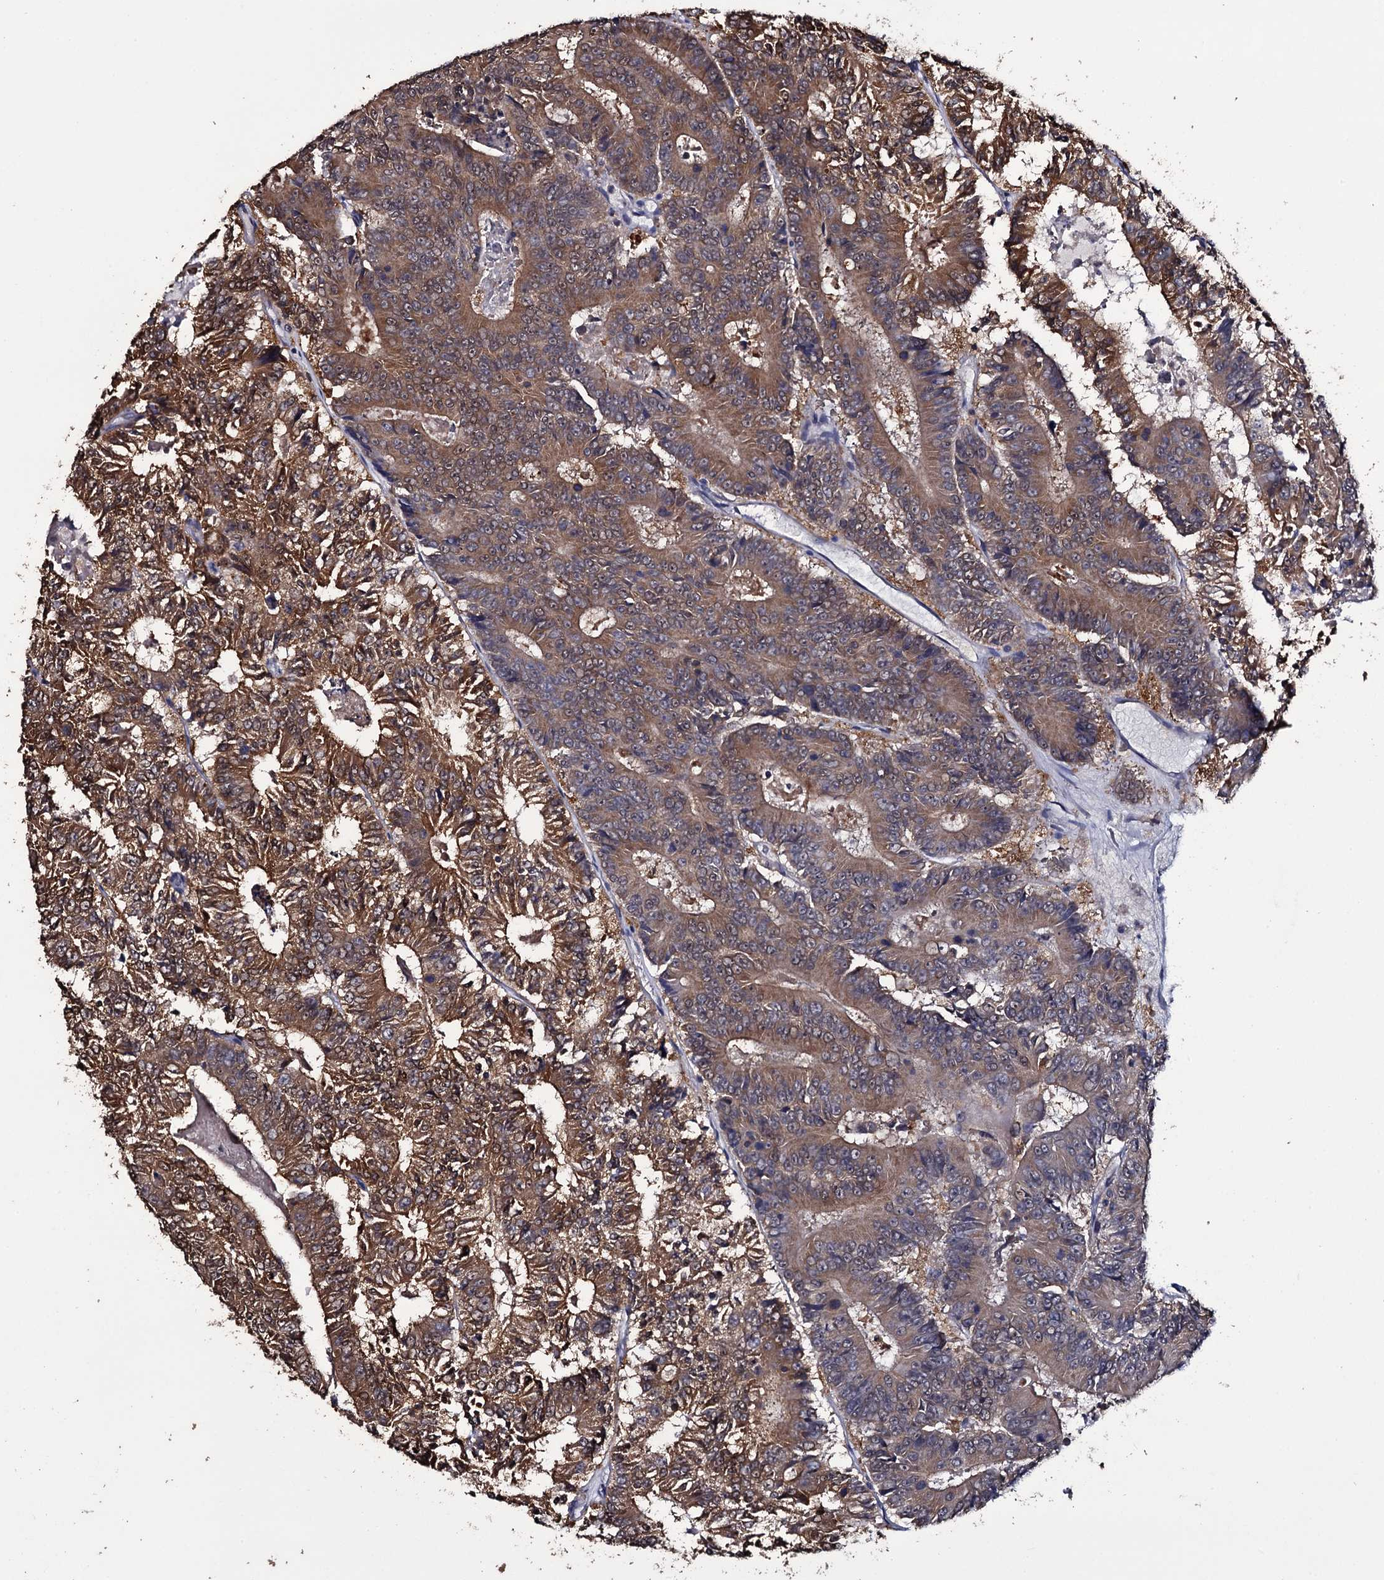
{"staining": {"intensity": "moderate", "quantity": ">75%", "location": "cytoplasmic/membranous"}, "tissue": "colorectal cancer", "cell_type": "Tumor cells", "image_type": "cancer", "snomed": [{"axis": "morphology", "description": "Adenocarcinoma, NOS"}, {"axis": "topography", "description": "Colon"}], "caption": "DAB (3,3'-diaminobenzidine) immunohistochemical staining of colorectal cancer (adenocarcinoma) reveals moderate cytoplasmic/membranous protein expression in approximately >75% of tumor cells.", "gene": "CRYL1", "patient": {"sex": "male", "age": 83}}